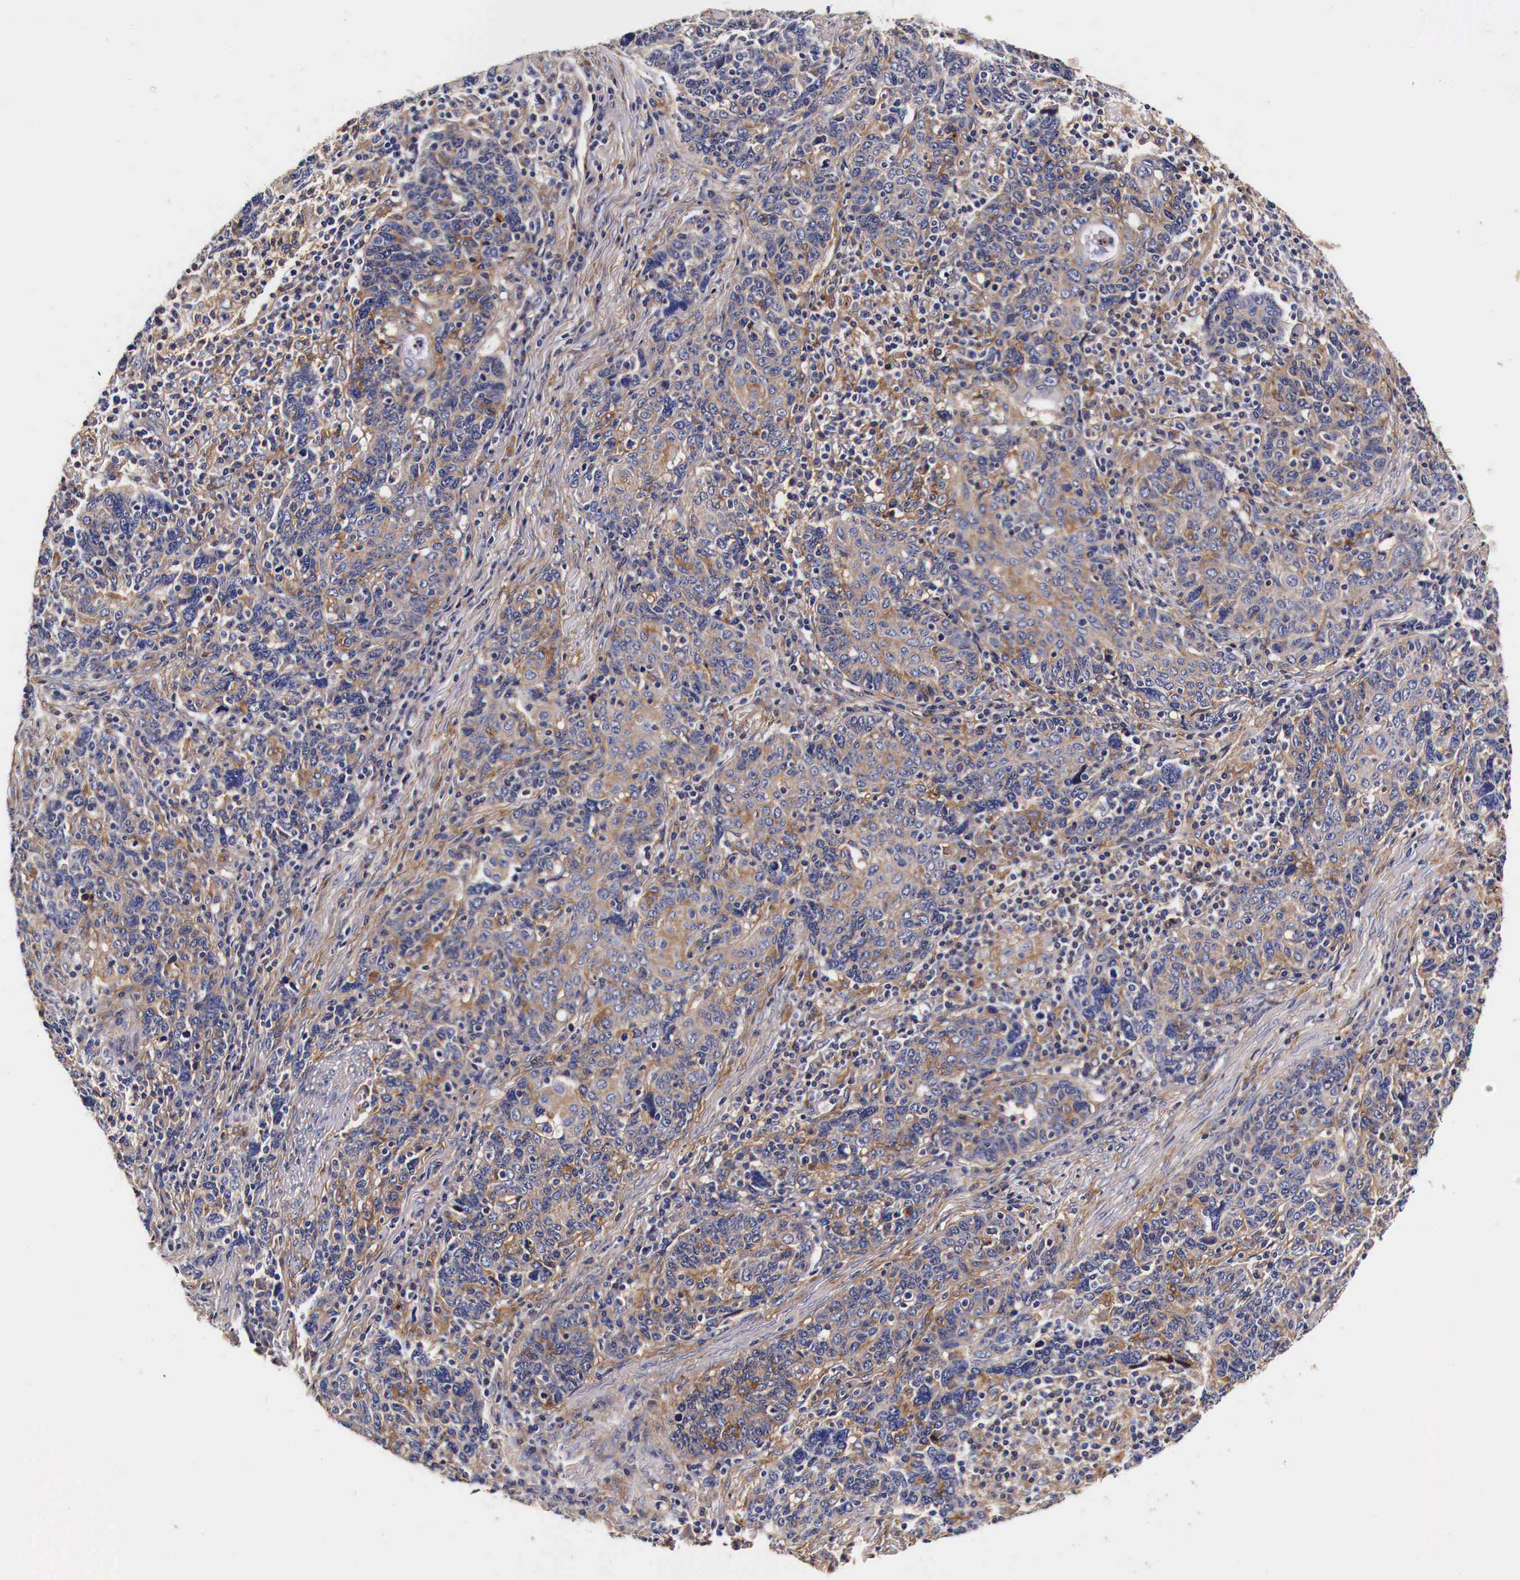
{"staining": {"intensity": "moderate", "quantity": ">75%", "location": "cytoplasmic/membranous"}, "tissue": "cervical cancer", "cell_type": "Tumor cells", "image_type": "cancer", "snomed": [{"axis": "morphology", "description": "Squamous cell carcinoma, NOS"}, {"axis": "topography", "description": "Cervix"}], "caption": "Protein staining of squamous cell carcinoma (cervical) tissue displays moderate cytoplasmic/membranous staining in approximately >75% of tumor cells. The protein is stained brown, and the nuclei are stained in blue (DAB (3,3'-diaminobenzidine) IHC with brightfield microscopy, high magnification).", "gene": "RP2", "patient": {"sex": "female", "age": 41}}